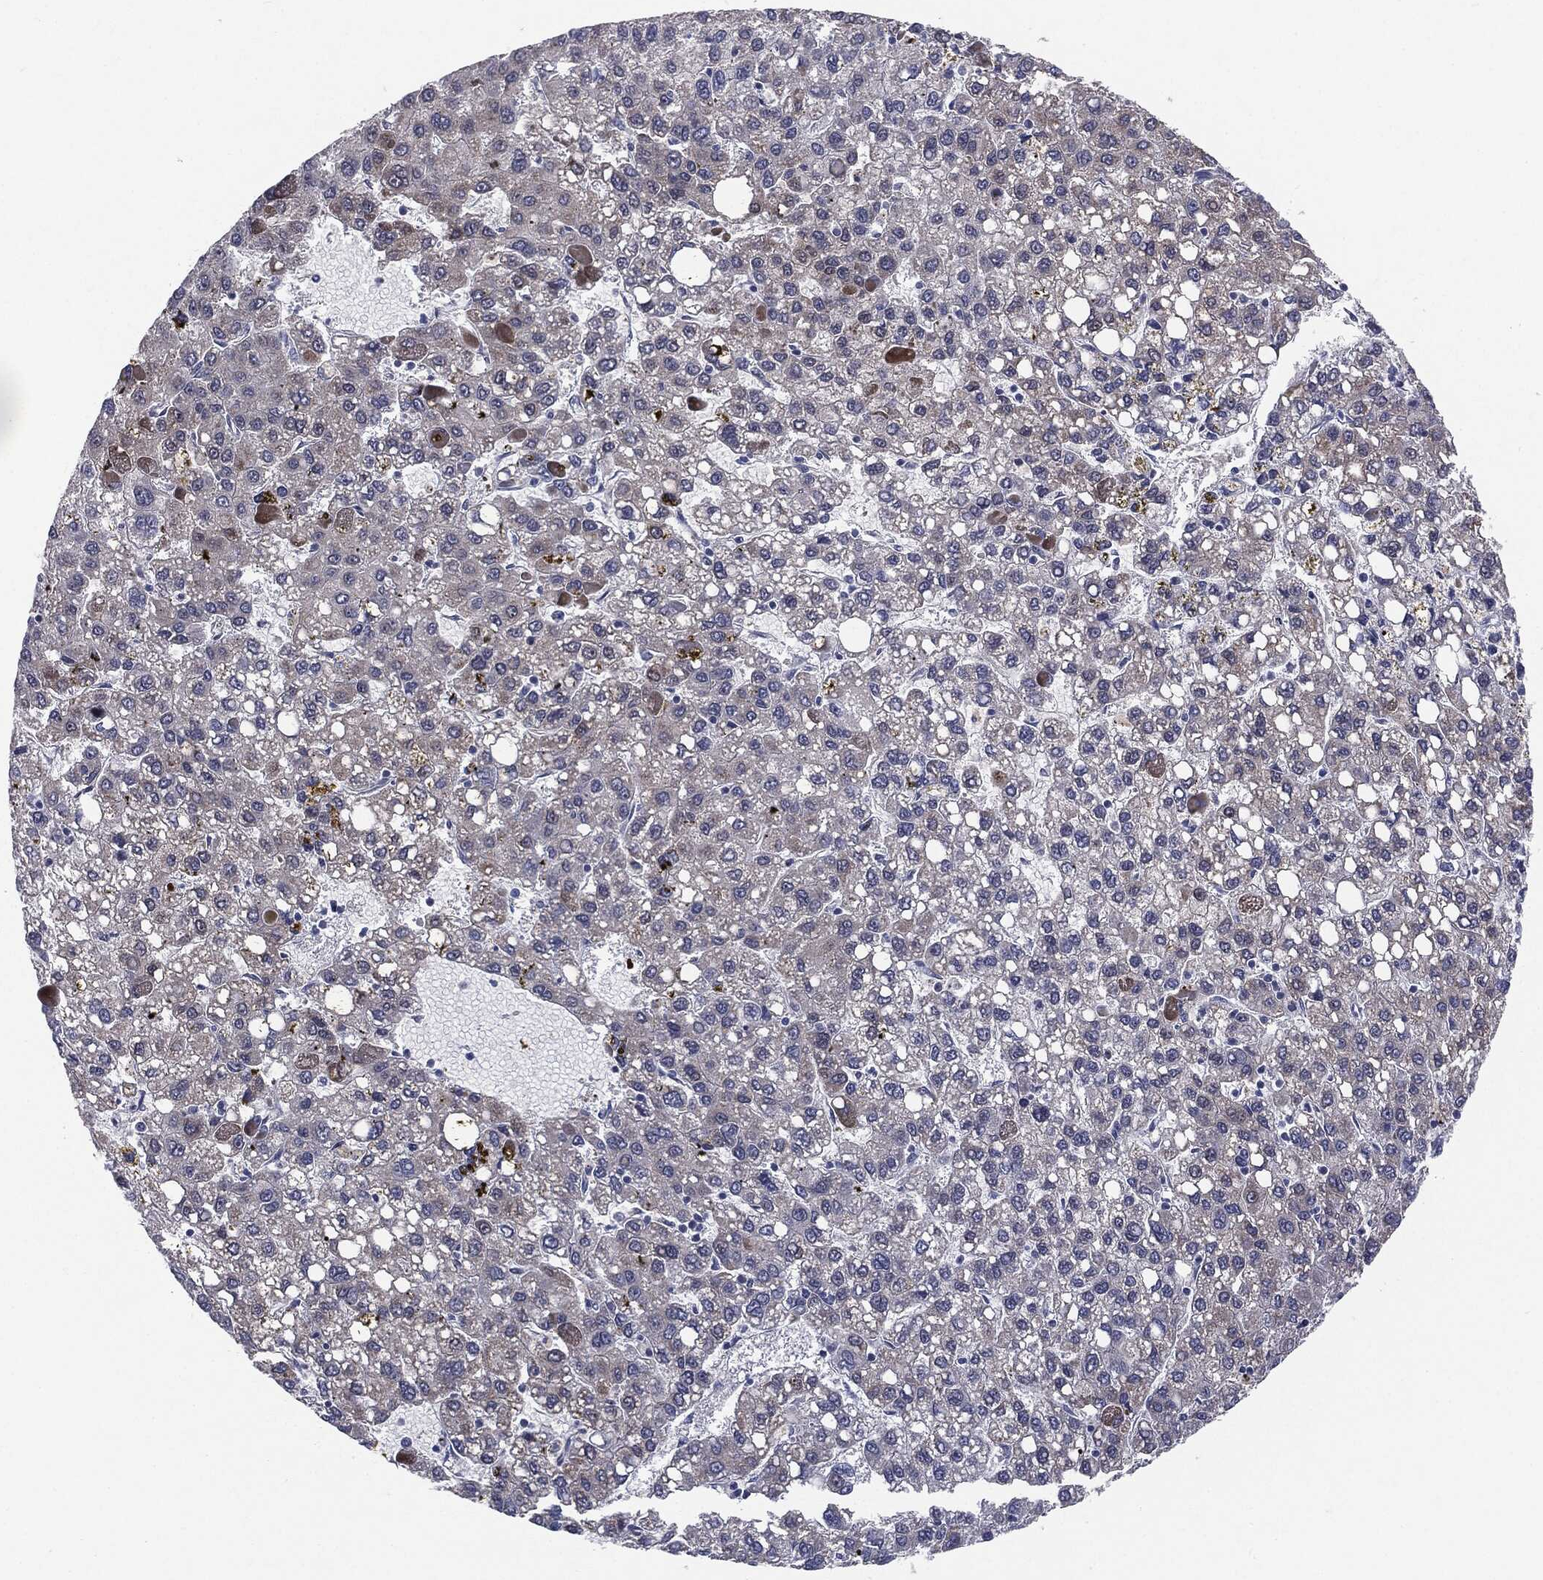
{"staining": {"intensity": "negative", "quantity": "none", "location": "none"}, "tissue": "liver cancer", "cell_type": "Tumor cells", "image_type": "cancer", "snomed": [{"axis": "morphology", "description": "Carcinoma, Hepatocellular, NOS"}, {"axis": "topography", "description": "Liver"}], "caption": "Immunohistochemical staining of liver cancer (hepatocellular carcinoma) exhibits no significant expression in tumor cells.", "gene": "KRT5", "patient": {"sex": "female", "age": 82}}